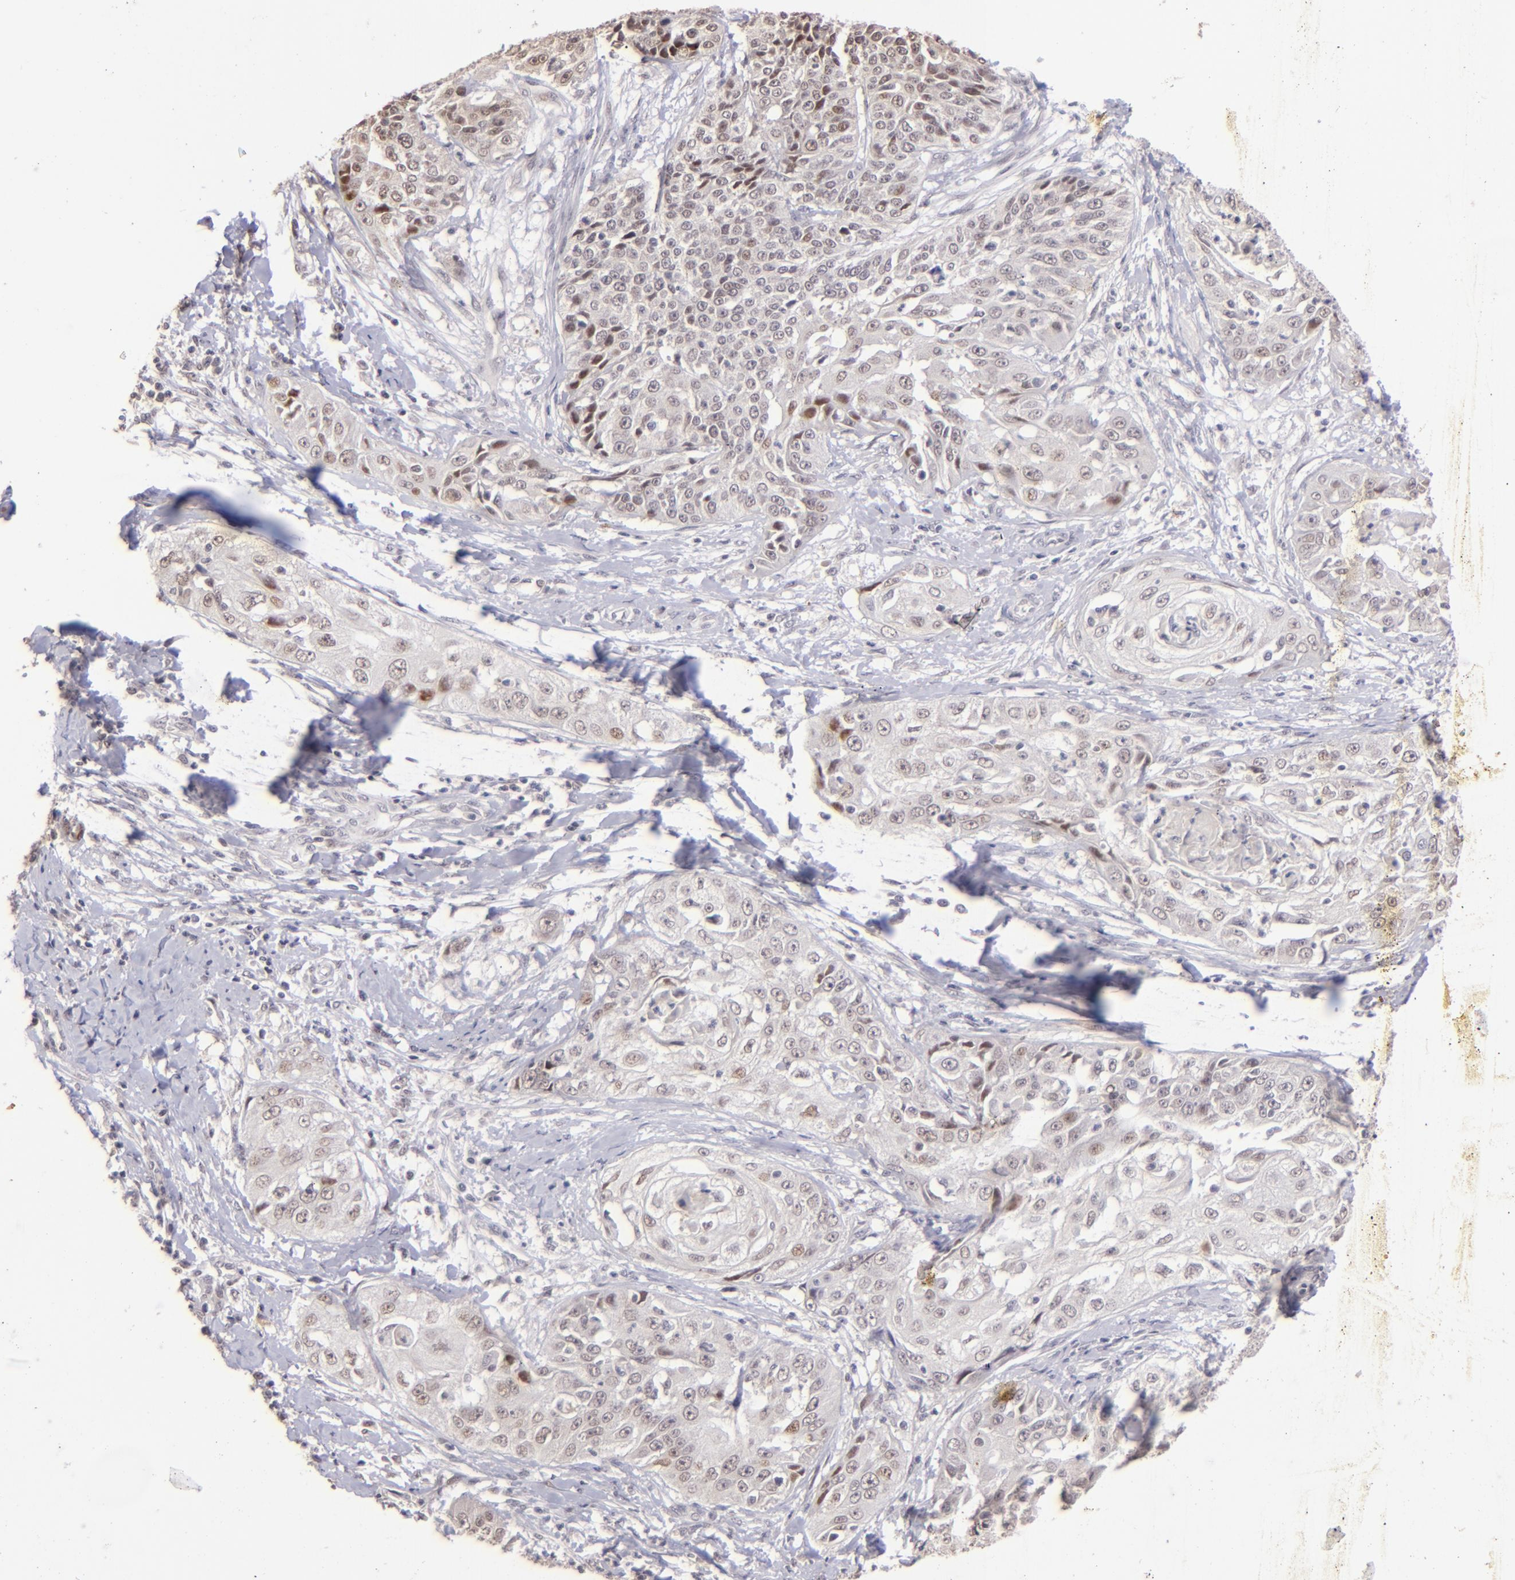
{"staining": {"intensity": "weak", "quantity": "<25%", "location": "nuclear"}, "tissue": "cervical cancer", "cell_type": "Tumor cells", "image_type": "cancer", "snomed": [{"axis": "morphology", "description": "Squamous cell carcinoma, NOS"}, {"axis": "topography", "description": "Cervix"}], "caption": "Image shows no significant protein expression in tumor cells of cervical squamous cell carcinoma.", "gene": "RARB", "patient": {"sex": "female", "age": 64}}